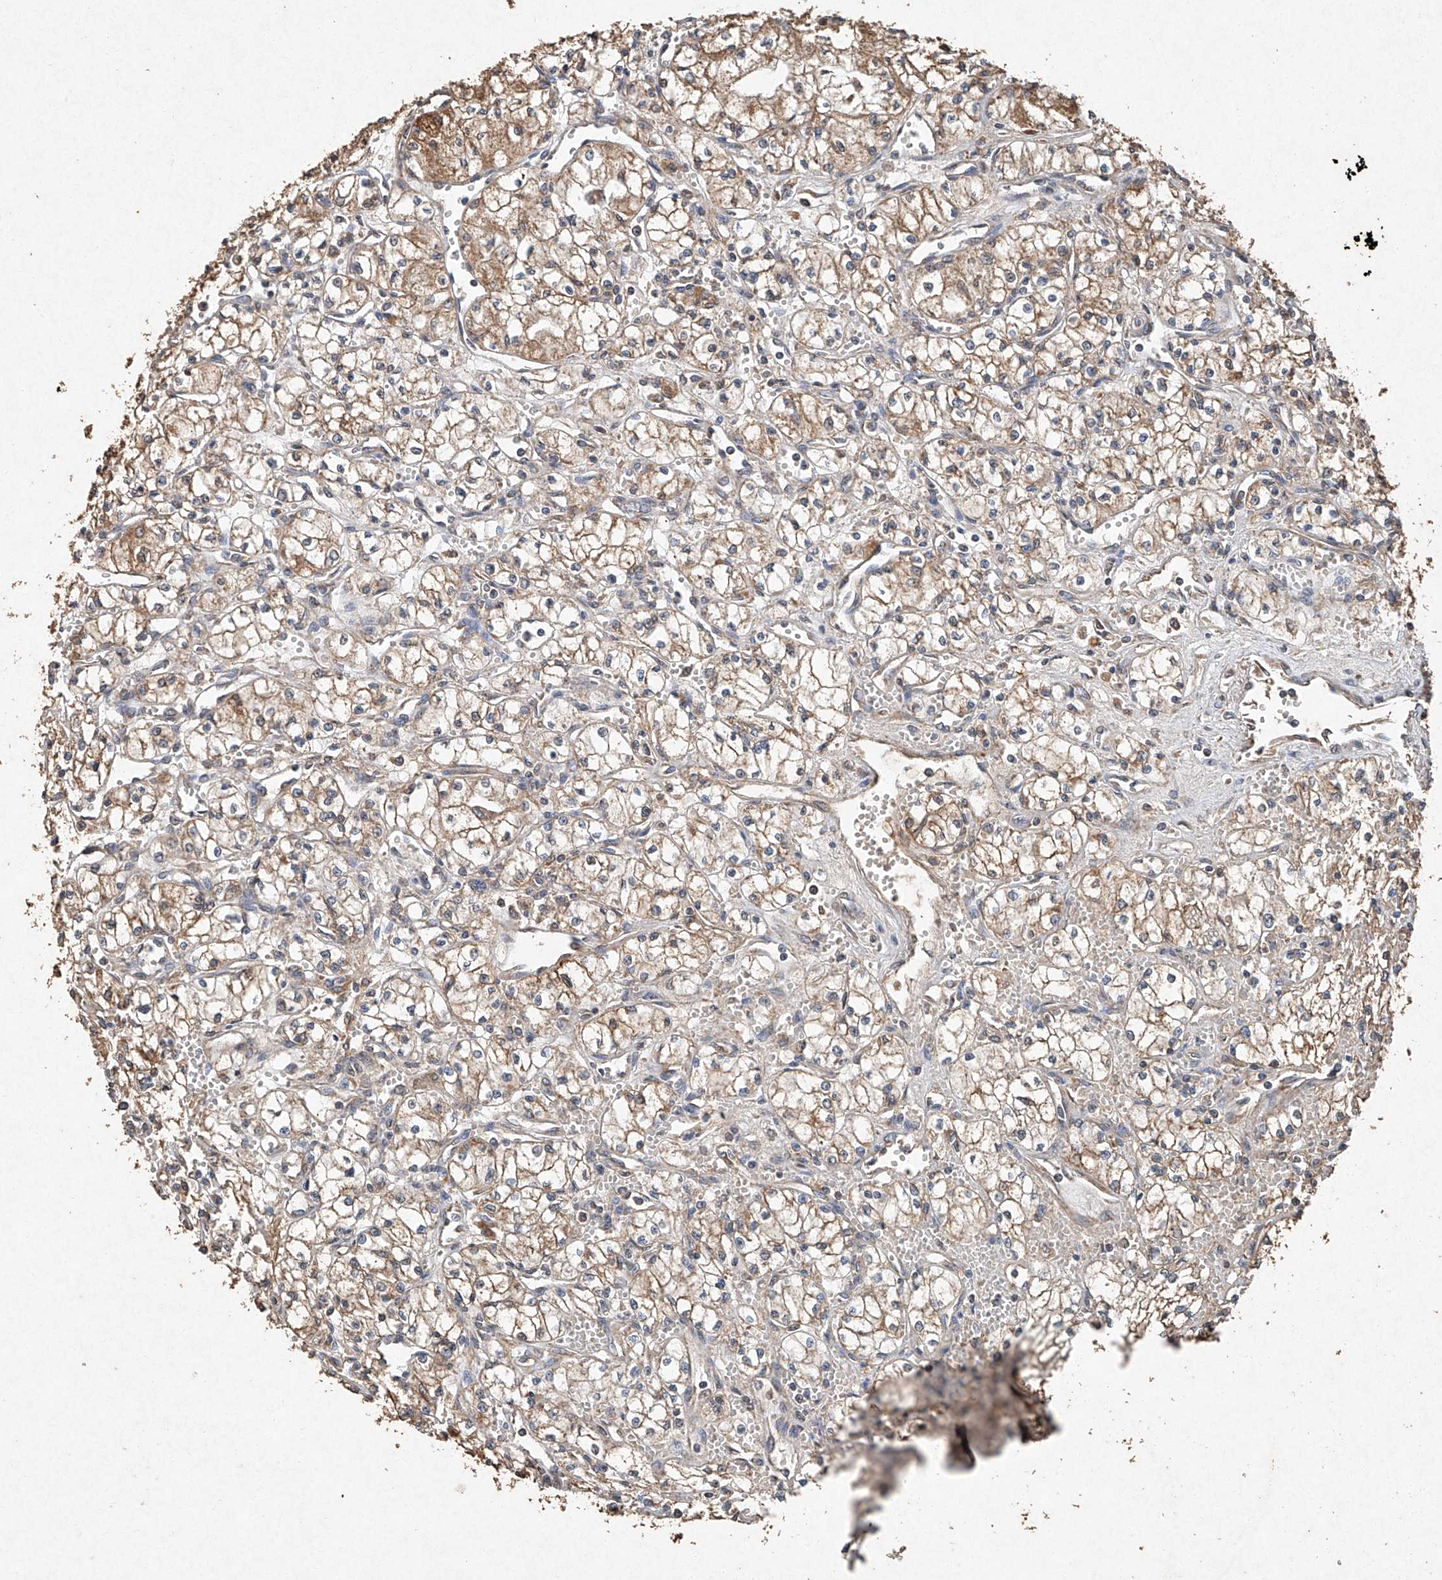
{"staining": {"intensity": "moderate", "quantity": ">75%", "location": "cytoplasmic/membranous"}, "tissue": "renal cancer", "cell_type": "Tumor cells", "image_type": "cancer", "snomed": [{"axis": "morphology", "description": "Normal tissue, NOS"}, {"axis": "morphology", "description": "Adenocarcinoma, NOS"}, {"axis": "topography", "description": "Kidney"}], "caption": "Protein analysis of renal adenocarcinoma tissue shows moderate cytoplasmic/membranous positivity in approximately >75% of tumor cells.", "gene": "STK3", "patient": {"sex": "male", "age": 59}}